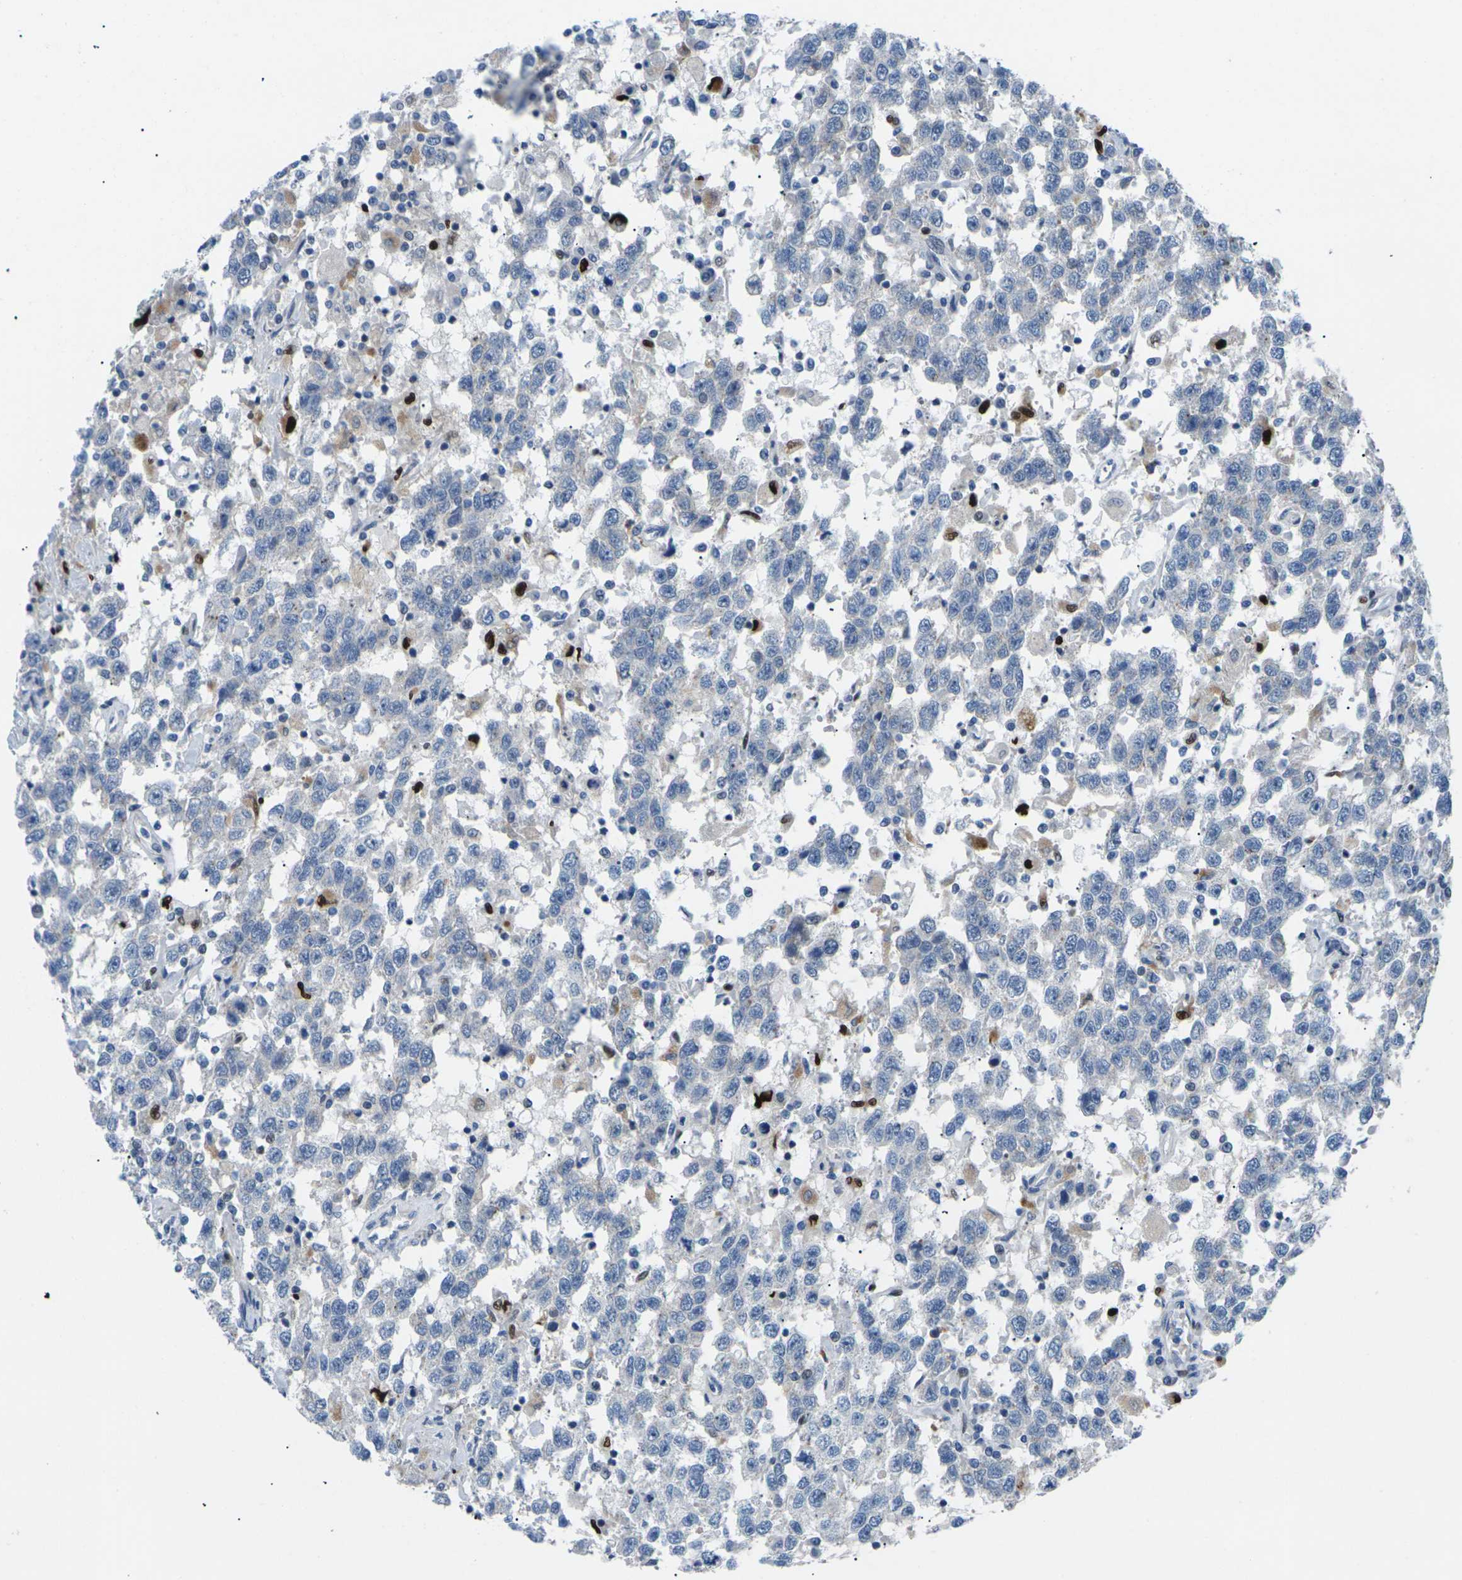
{"staining": {"intensity": "negative", "quantity": "none", "location": "none"}, "tissue": "testis cancer", "cell_type": "Tumor cells", "image_type": "cancer", "snomed": [{"axis": "morphology", "description": "Seminoma, NOS"}, {"axis": "topography", "description": "Testis"}], "caption": "Immunohistochemistry (IHC) of seminoma (testis) shows no expression in tumor cells.", "gene": "RPS6KA3", "patient": {"sex": "male", "age": 41}}